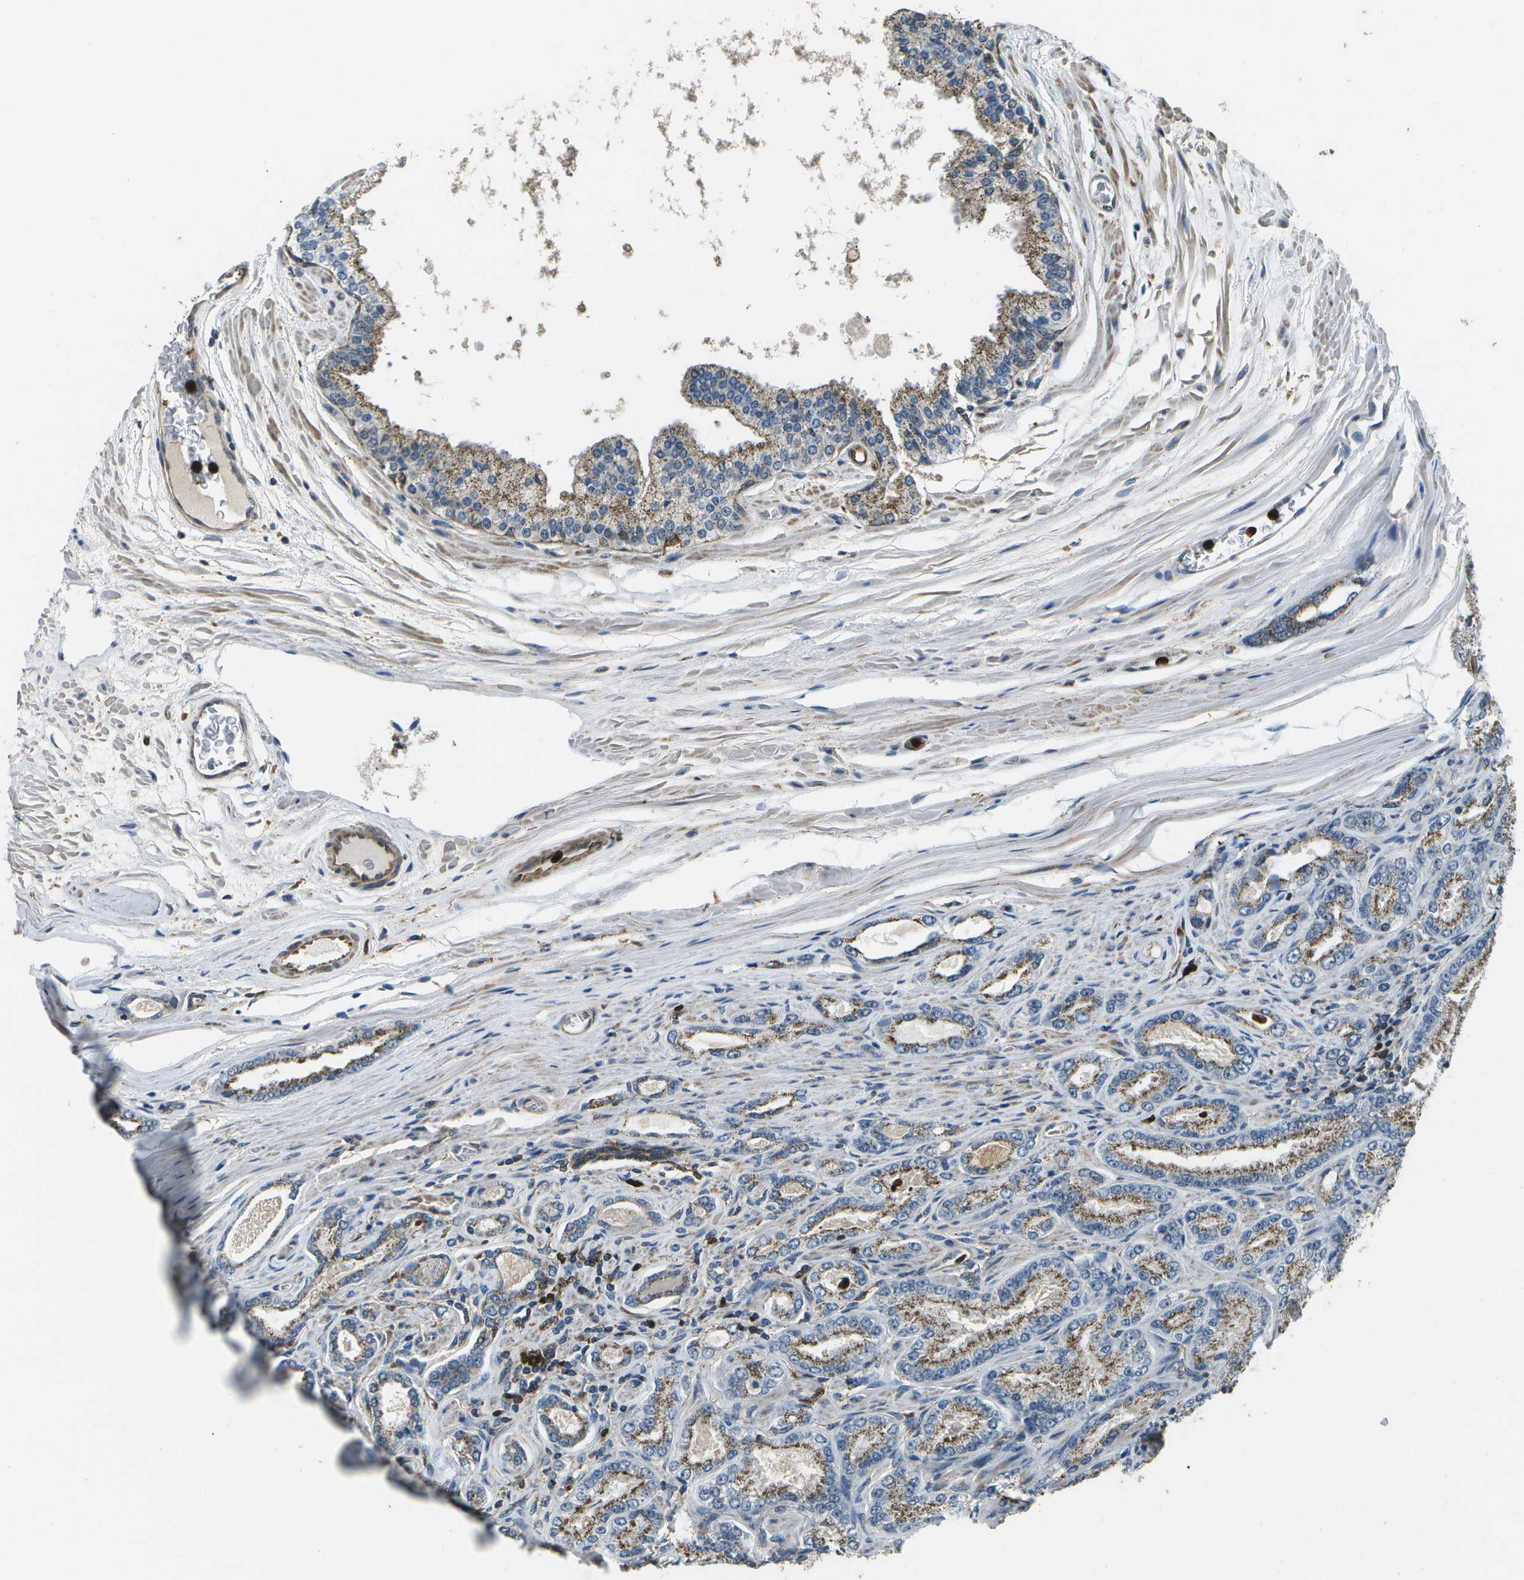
{"staining": {"intensity": "moderate", "quantity": ">75%", "location": "cytoplasmic/membranous"}, "tissue": "prostate cancer", "cell_type": "Tumor cells", "image_type": "cancer", "snomed": [{"axis": "morphology", "description": "Adenocarcinoma, High grade"}, {"axis": "topography", "description": "Prostate"}], "caption": "Prostate adenocarcinoma (high-grade) stained with a brown dye reveals moderate cytoplasmic/membranous positive staining in about >75% of tumor cells.", "gene": "CACHD1", "patient": {"sex": "male", "age": 65}}